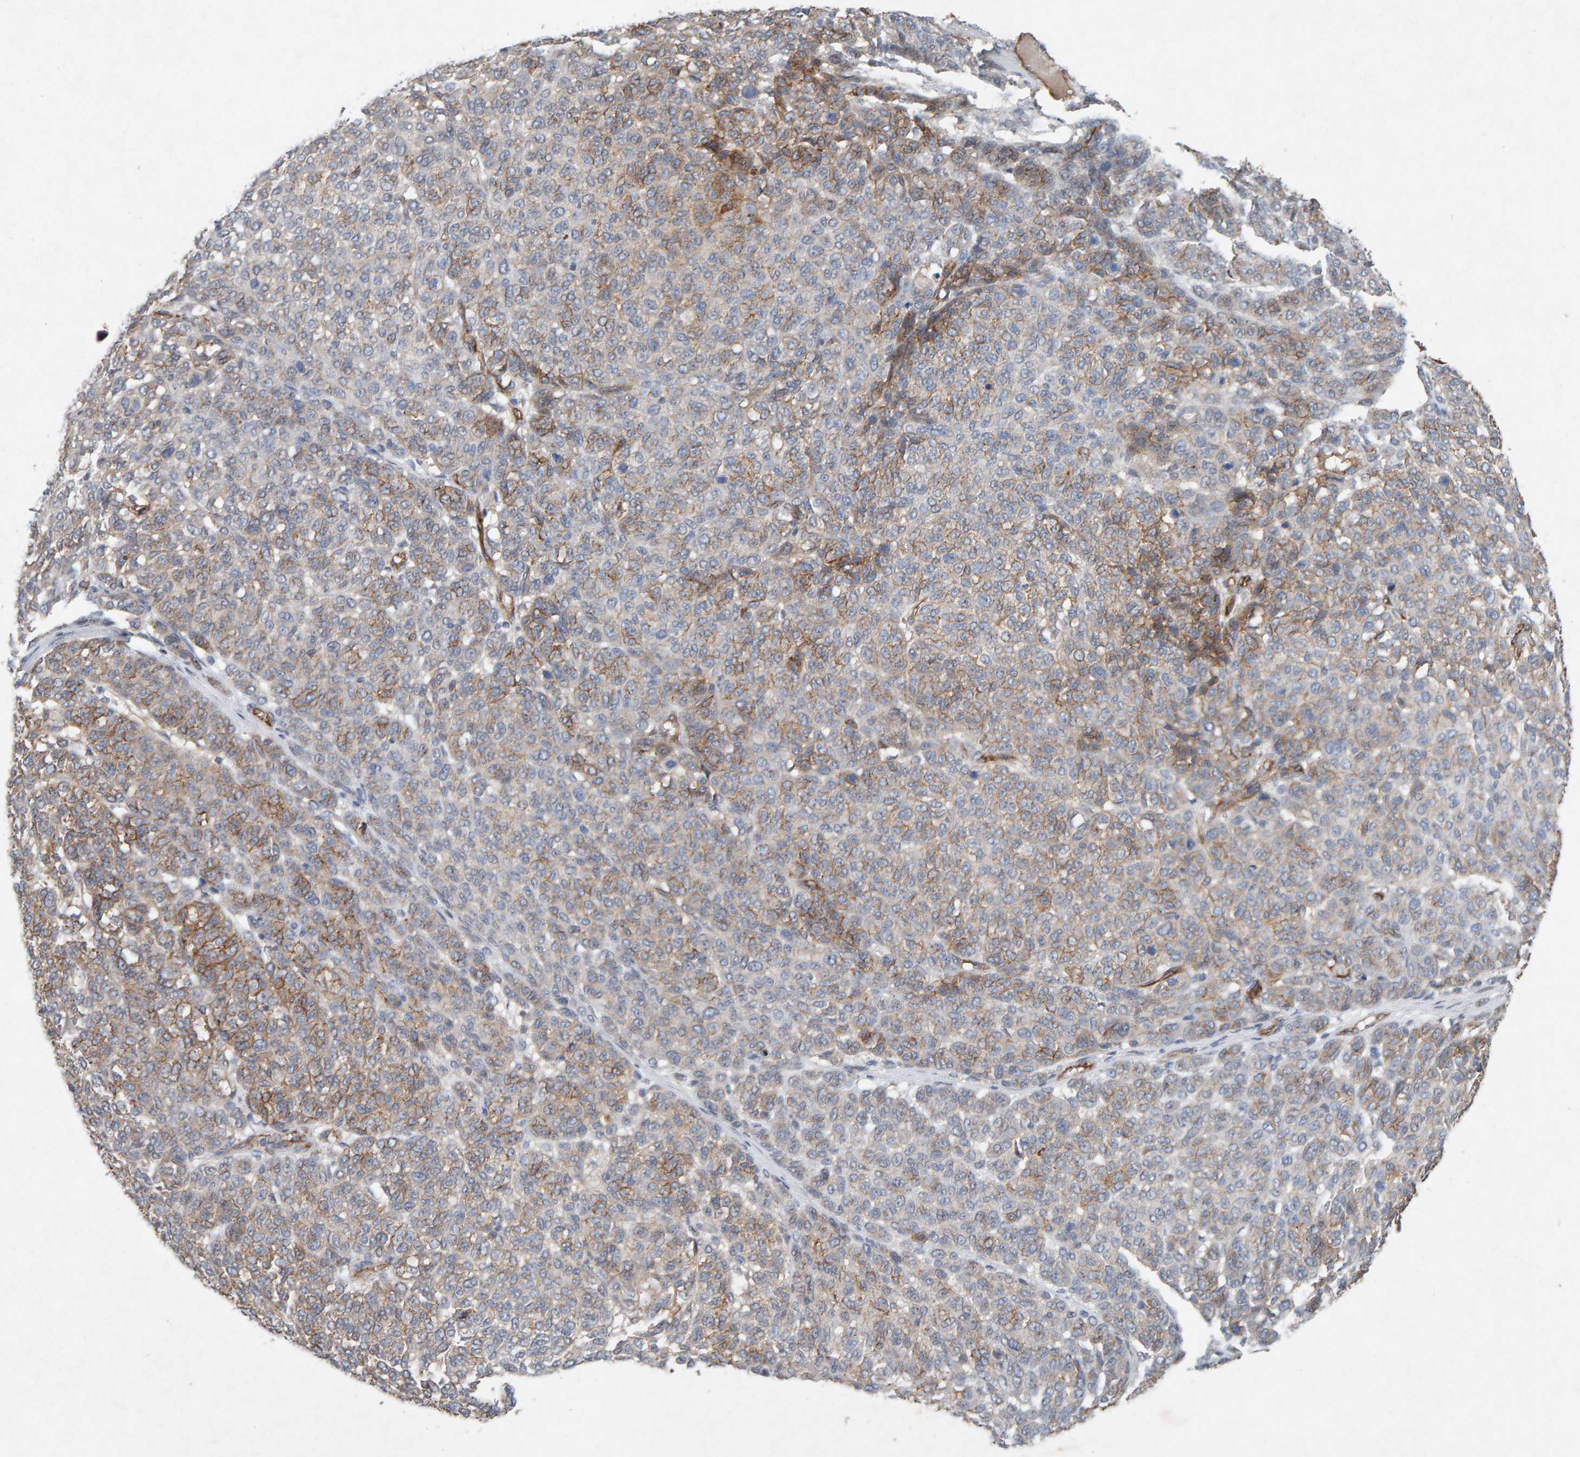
{"staining": {"intensity": "moderate", "quantity": "25%-75%", "location": "cytoplasmic/membranous"}, "tissue": "melanoma", "cell_type": "Tumor cells", "image_type": "cancer", "snomed": [{"axis": "morphology", "description": "Malignant melanoma, NOS"}, {"axis": "topography", "description": "Skin"}], "caption": "Moderate cytoplasmic/membranous protein expression is appreciated in approximately 25%-75% of tumor cells in malignant melanoma. The staining was performed using DAB to visualize the protein expression in brown, while the nuclei were stained in blue with hematoxylin (Magnification: 20x).", "gene": "PTPRM", "patient": {"sex": "male", "age": 59}}